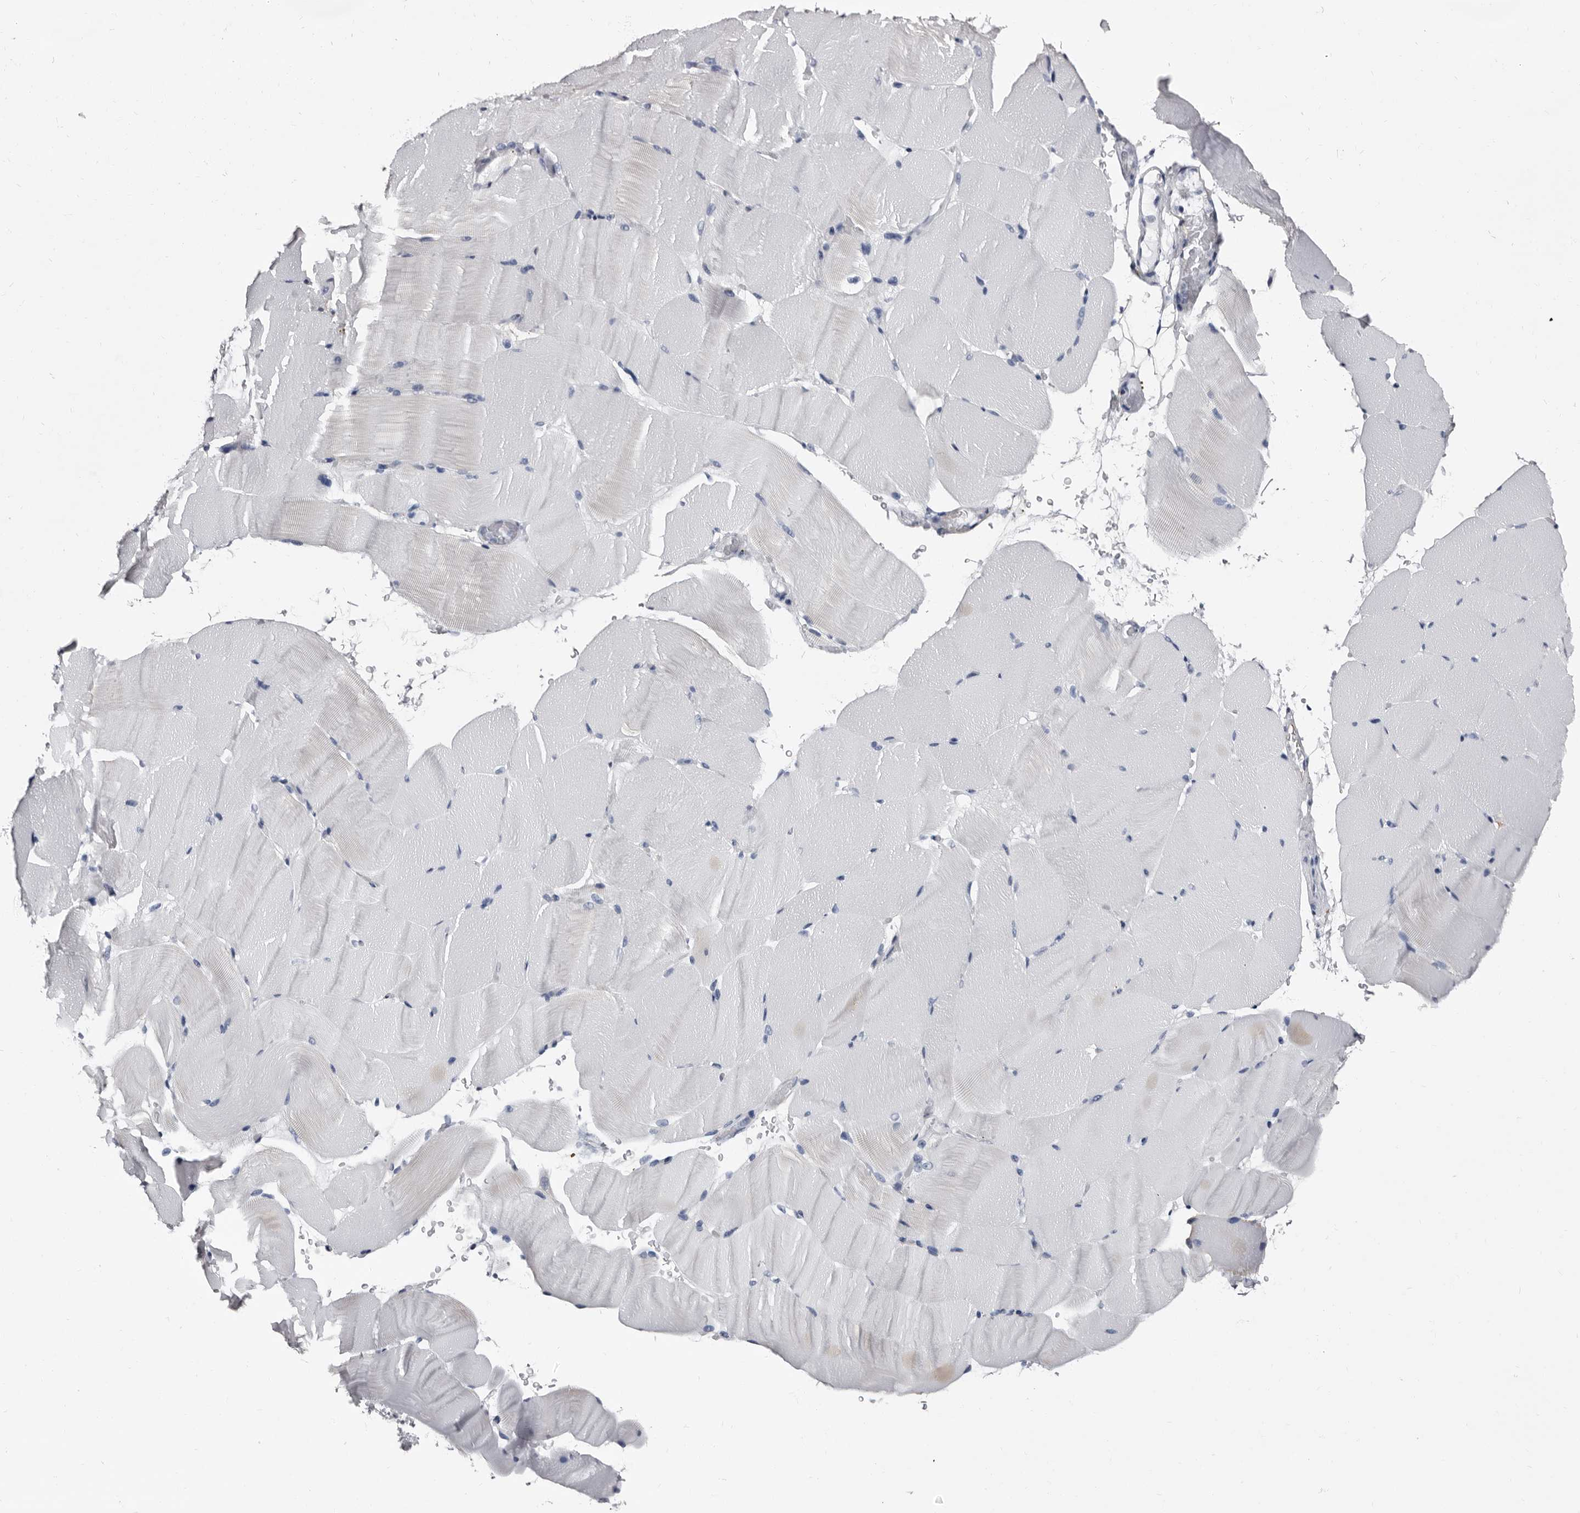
{"staining": {"intensity": "negative", "quantity": "none", "location": "none"}, "tissue": "skeletal muscle", "cell_type": "Myocytes", "image_type": "normal", "snomed": [{"axis": "morphology", "description": "Normal tissue, NOS"}, {"axis": "topography", "description": "Skeletal muscle"}, {"axis": "topography", "description": "Parathyroid gland"}], "caption": "The IHC micrograph has no significant staining in myocytes of skeletal muscle. (Stains: DAB (3,3'-diaminobenzidine) immunohistochemistry with hematoxylin counter stain, Microscopy: brightfield microscopy at high magnification).", "gene": "EPB41L3", "patient": {"sex": "female", "age": 37}}